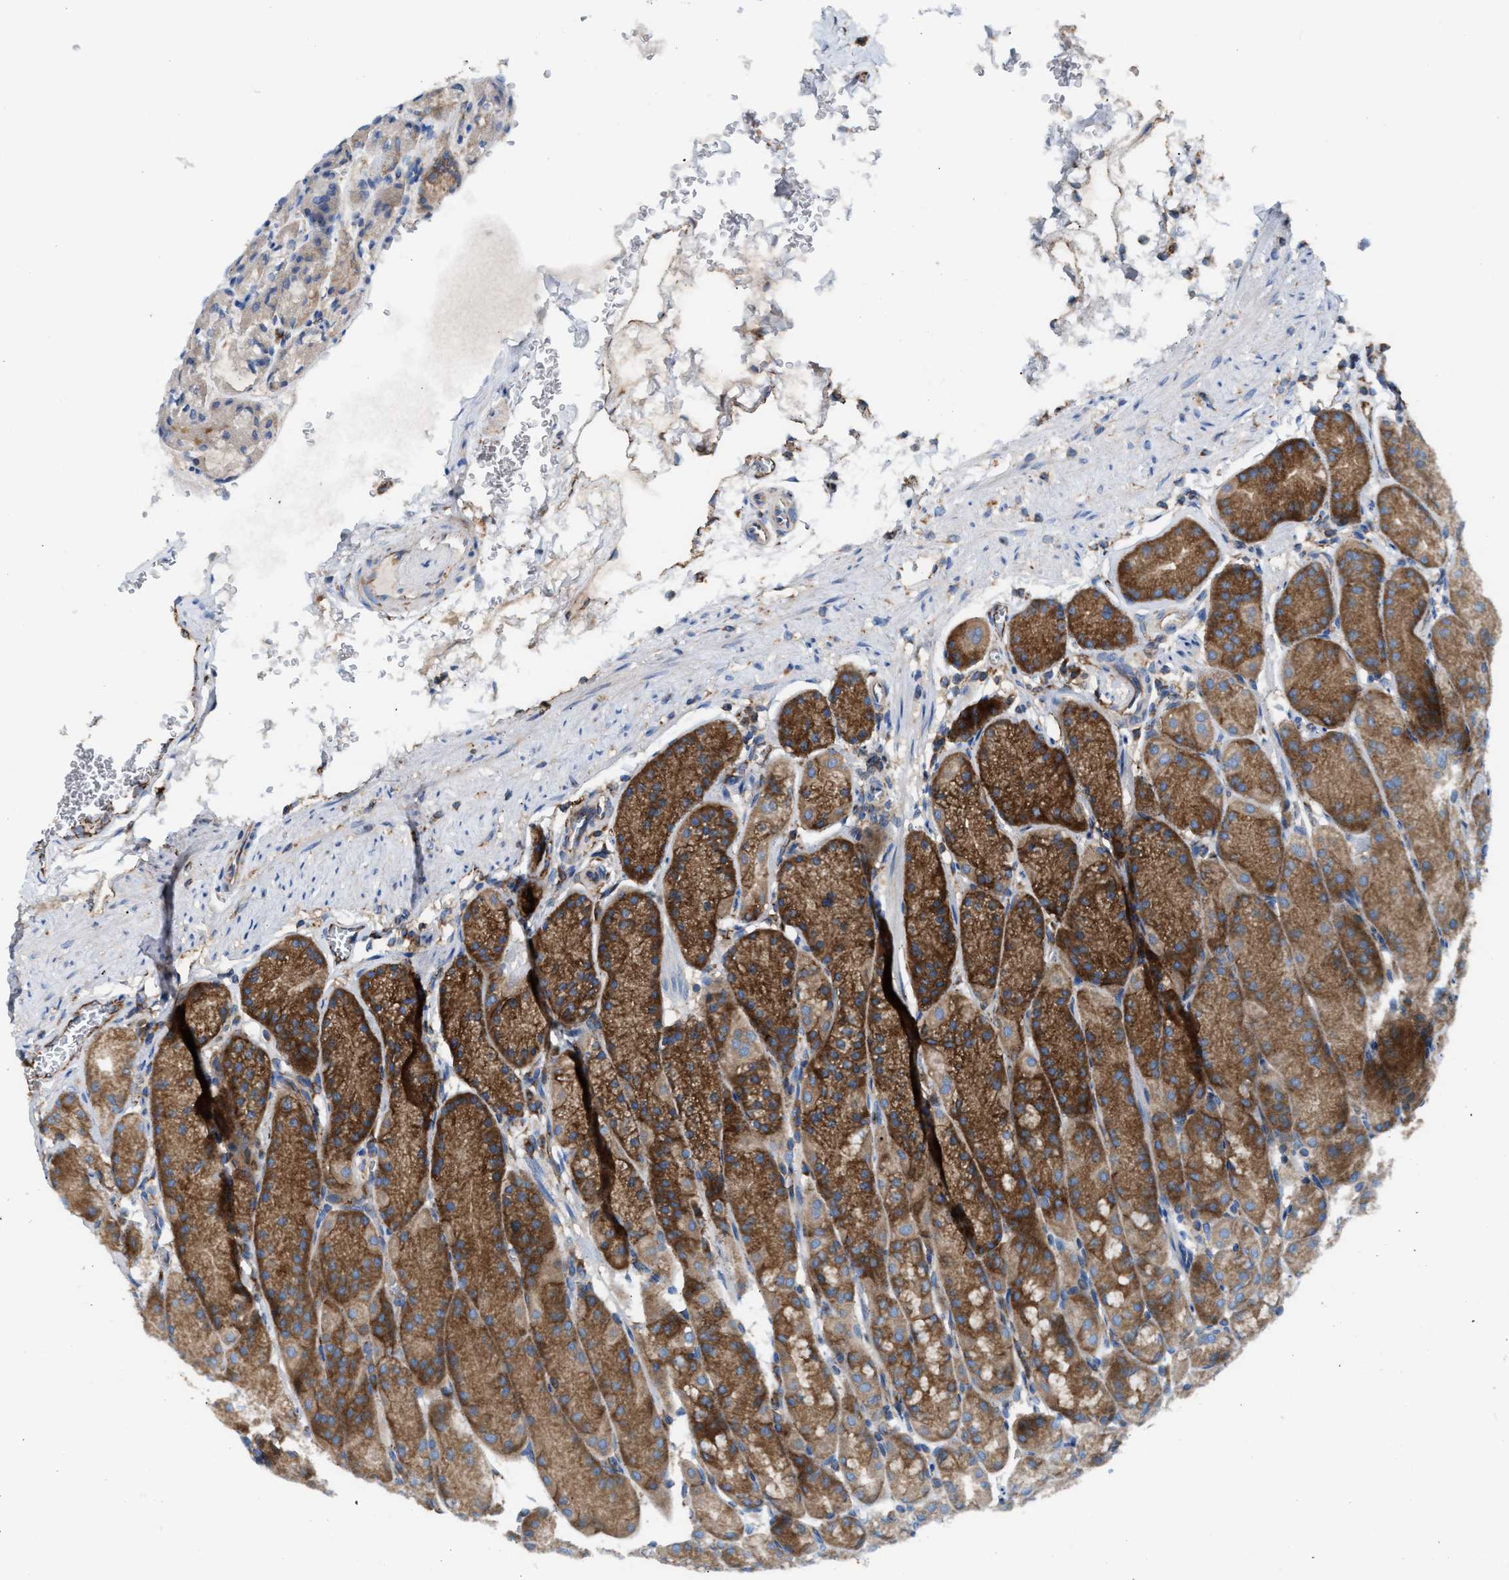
{"staining": {"intensity": "moderate", "quantity": ">75%", "location": "cytoplasmic/membranous"}, "tissue": "stomach", "cell_type": "Glandular cells", "image_type": "normal", "snomed": [{"axis": "morphology", "description": "Normal tissue, NOS"}, {"axis": "topography", "description": "Stomach"}], "caption": "High-magnification brightfield microscopy of benign stomach stained with DAB (brown) and counterstained with hematoxylin (blue). glandular cells exhibit moderate cytoplasmic/membranous expression is identified in about>75% of cells.", "gene": "TBC1D15", "patient": {"sex": "male", "age": 42}}